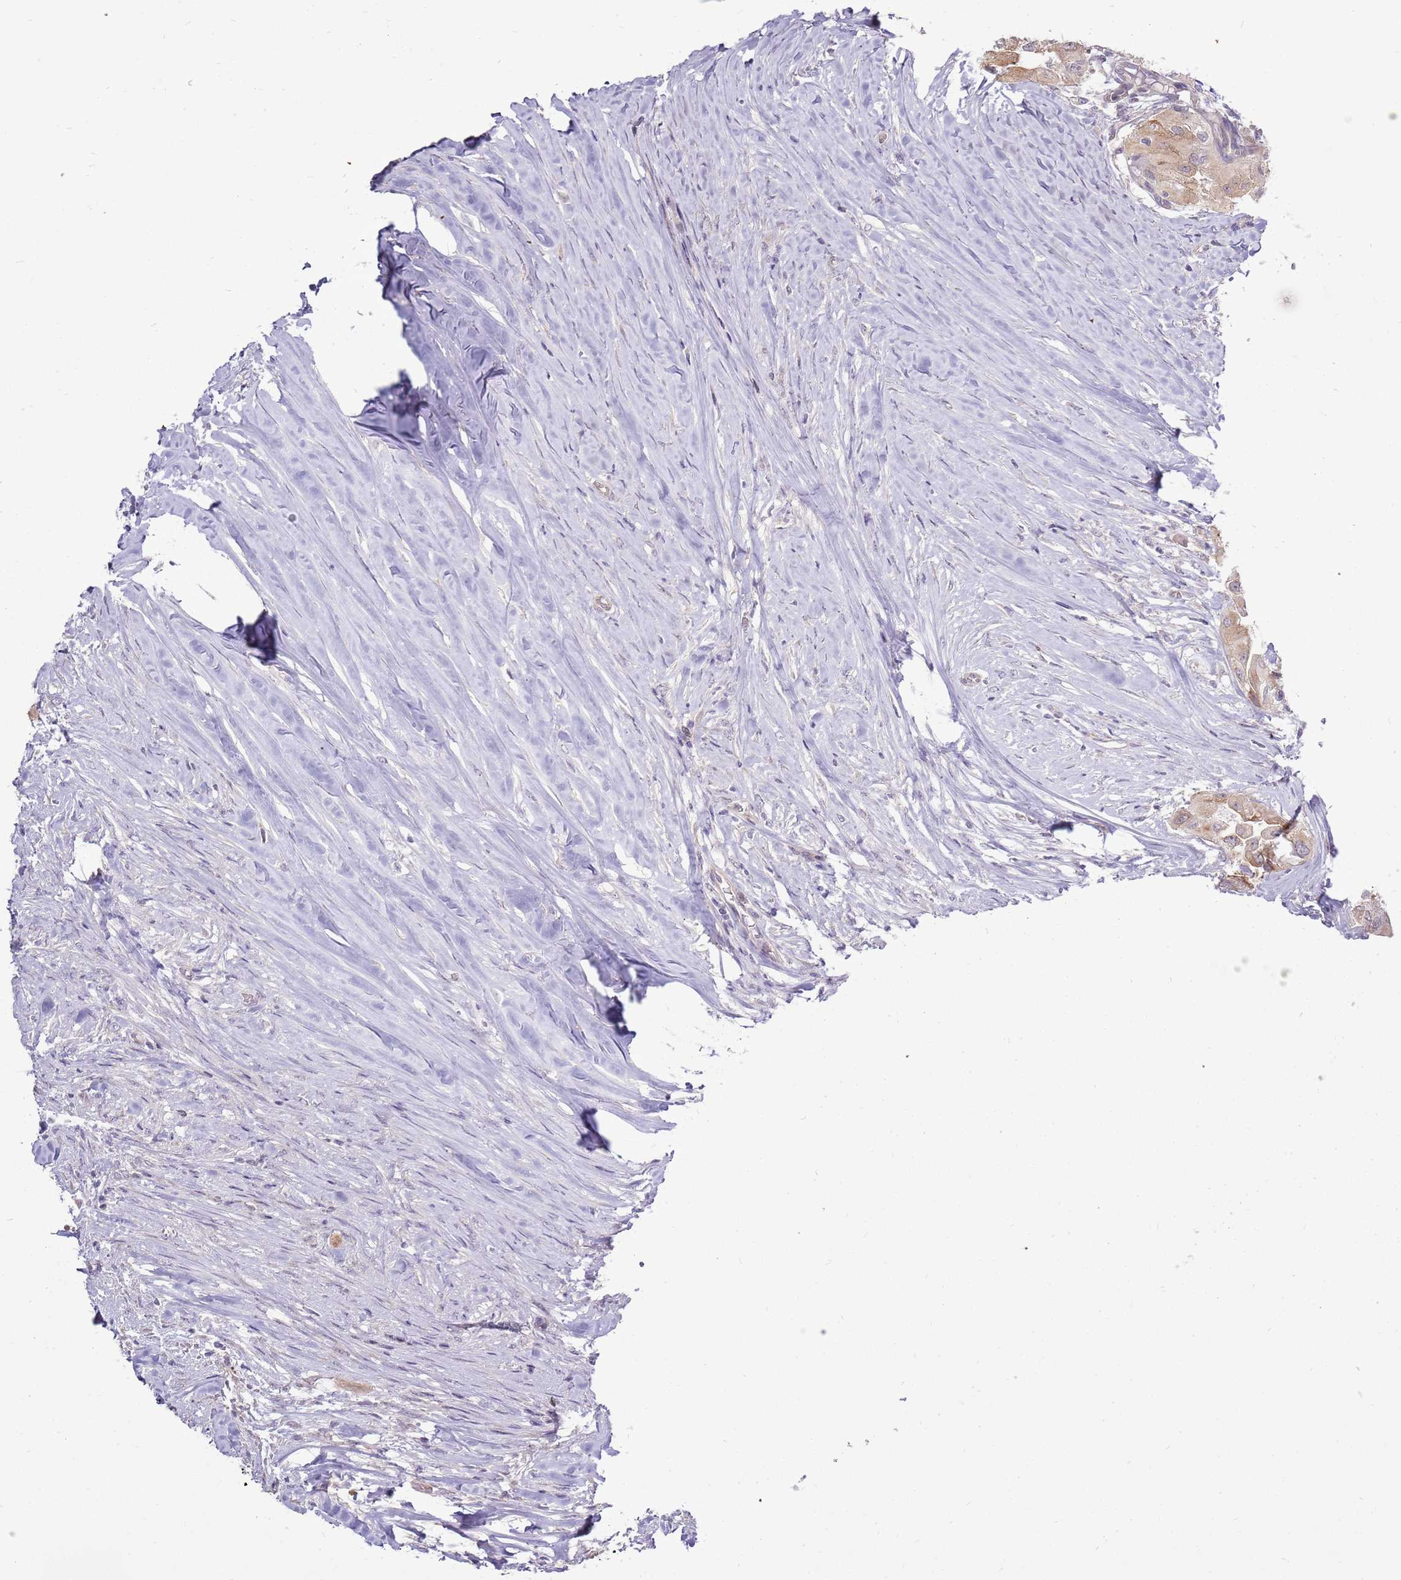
{"staining": {"intensity": "moderate", "quantity": ">75%", "location": "cytoplasmic/membranous"}, "tissue": "thyroid cancer", "cell_type": "Tumor cells", "image_type": "cancer", "snomed": [{"axis": "morphology", "description": "Papillary adenocarcinoma, NOS"}, {"axis": "topography", "description": "Thyroid gland"}], "caption": "Thyroid cancer (papillary adenocarcinoma) stained with DAB (3,3'-diaminobenzidine) IHC shows medium levels of moderate cytoplasmic/membranous staining in approximately >75% of tumor cells.", "gene": "UGGT2", "patient": {"sex": "female", "age": 59}}